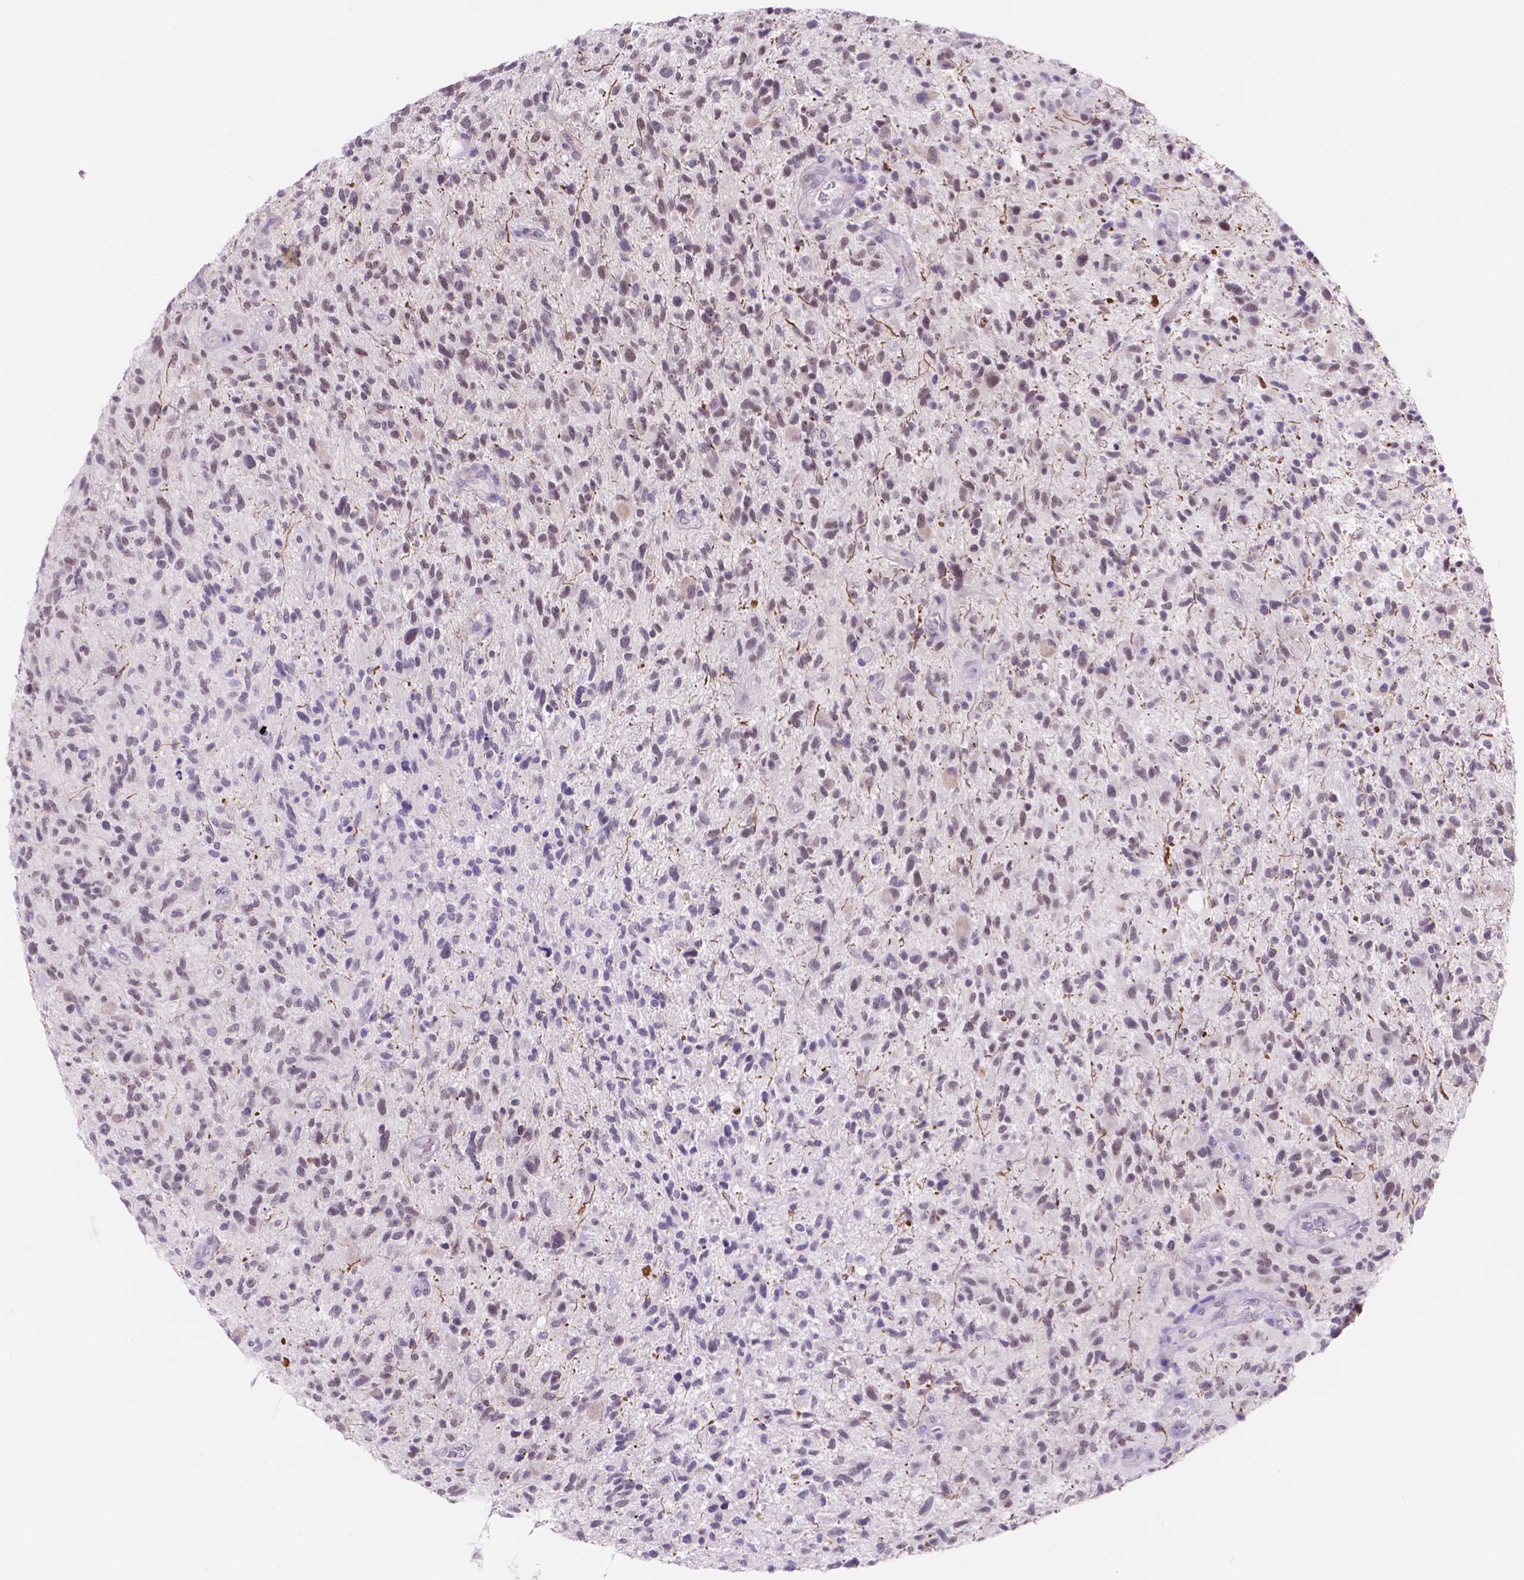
{"staining": {"intensity": "weak", "quantity": "25%-75%", "location": "nuclear"}, "tissue": "glioma", "cell_type": "Tumor cells", "image_type": "cancer", "snomed": [{"axis": "morphology", "description": "Glioma, malignant, High grade"}, {"axis": "topography", "description": "Brain"}], "caption": "An image showing weak nuclear expression in about 25%-75% of tumor cells in glioma, as visualized by brown immunohistochemical staining.", "gene": "DCC", "patient": {"sex": "male", "age": 47}}